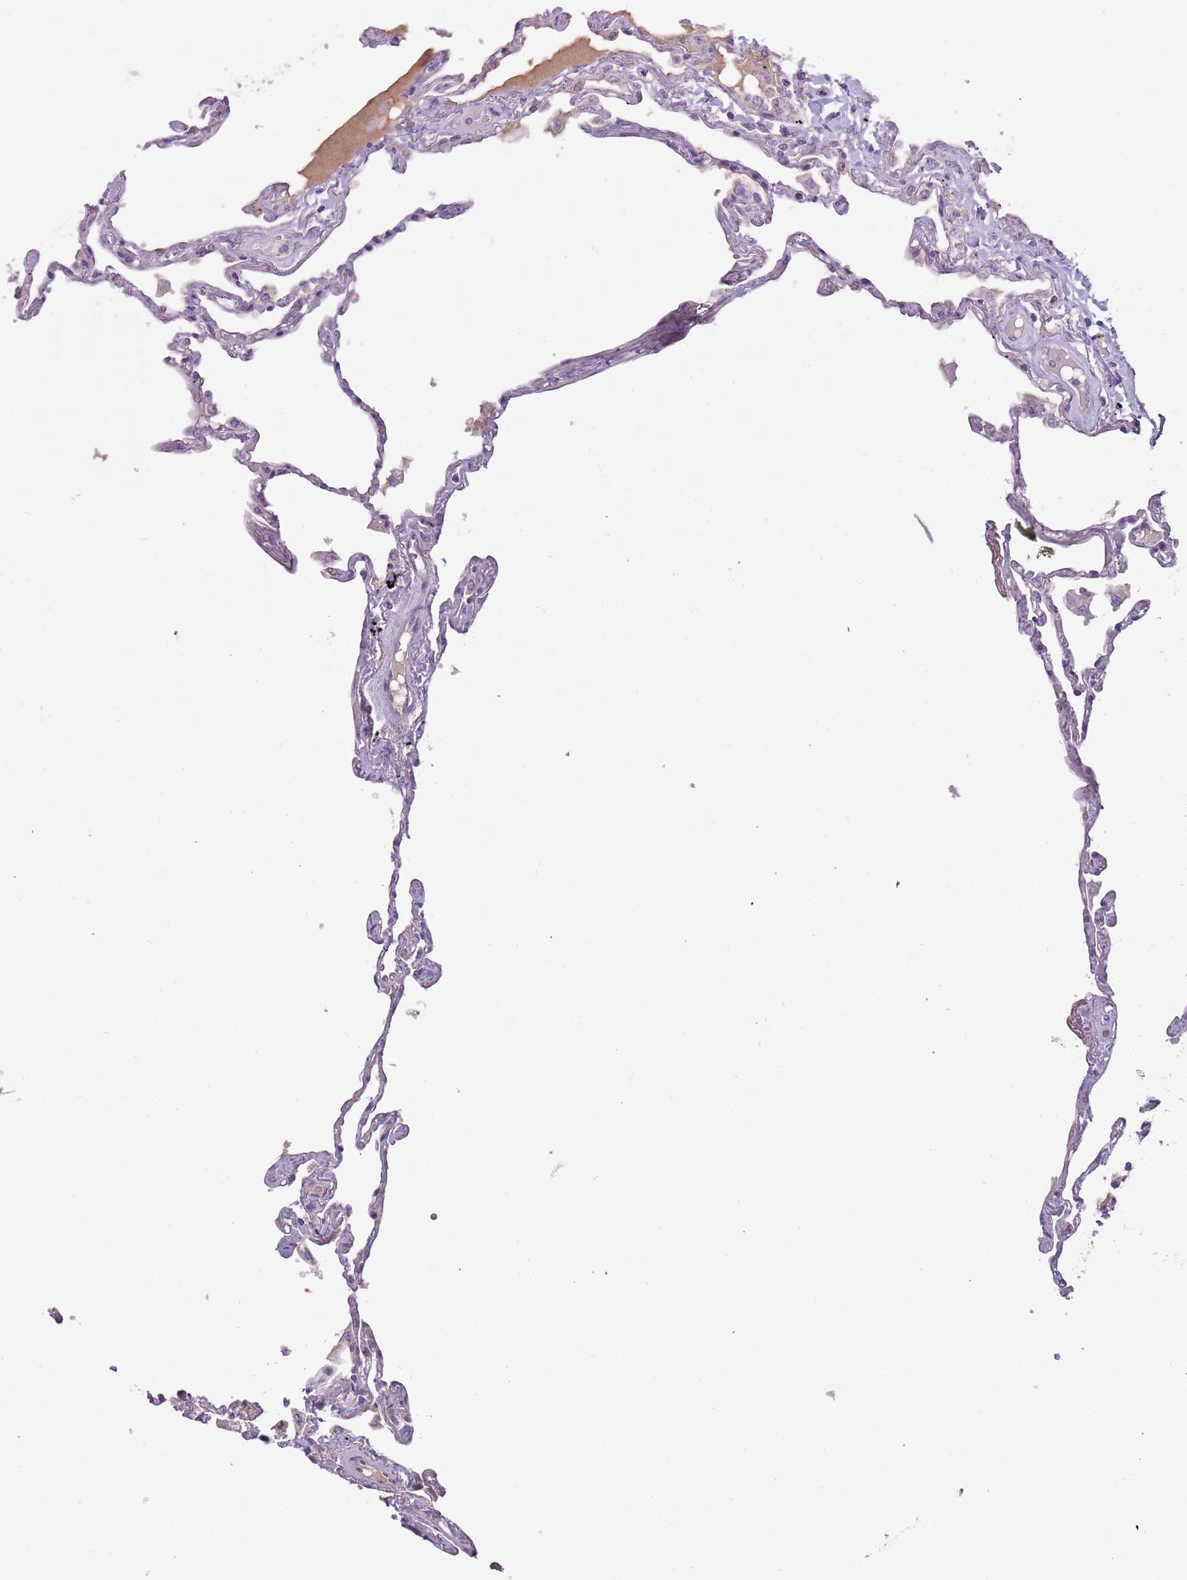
{"staining": {"intensity": "negative", "quantity": "none", "location": "none"}, "tissue": "lung", "cell_type": "Alveolar cells", "image_type": "normal", "snomed": [{"axis": "morphology", "description": "Normal tissue, NOS"}, {"axis": "topography", "description": "Lung"}], "caption": "Alveolar cells show no significant positivity in benign lung. (DAB IHC with hematoxylin counter stain).", "gene": "SHROOM3", "patient": {"sex": "female", "age": 67}}